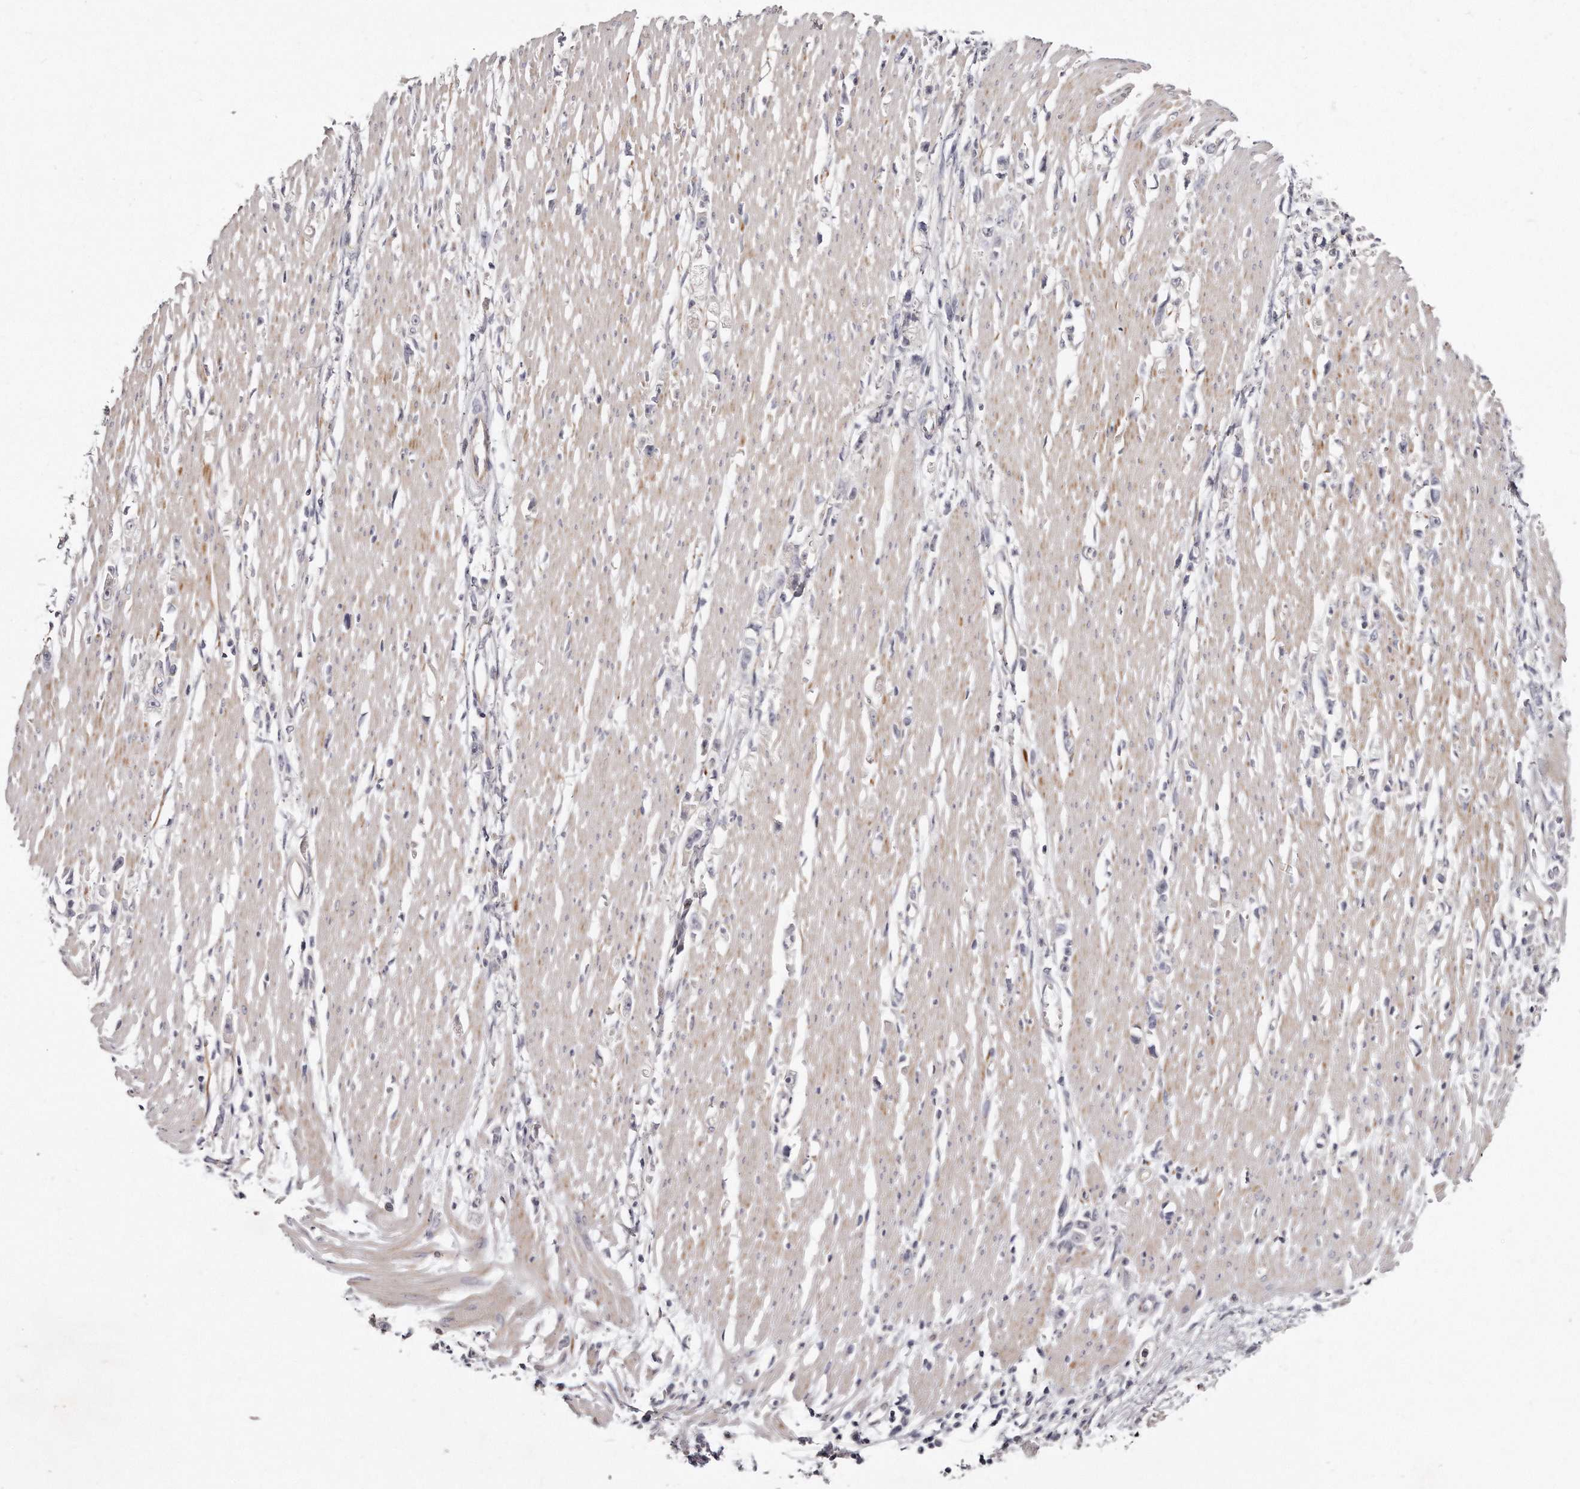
{"staining": {"intensity": "negative", "quantity": "none", "location": "none"}, "tissue": "stomach cancer", "cell_type": "Tumor cells", "image_type": "cancer", "snomed": [{"axis": "morphology", "description": "Adenocarcinoma, NOS"}, {"axis": "topography", "description": "Stomach"}], "caption": "Tumor cells show no significant expression in adenocarcinoma (stomach).", "gene": "TTLL4", "patient": {"sex": "female", "age": 59}}